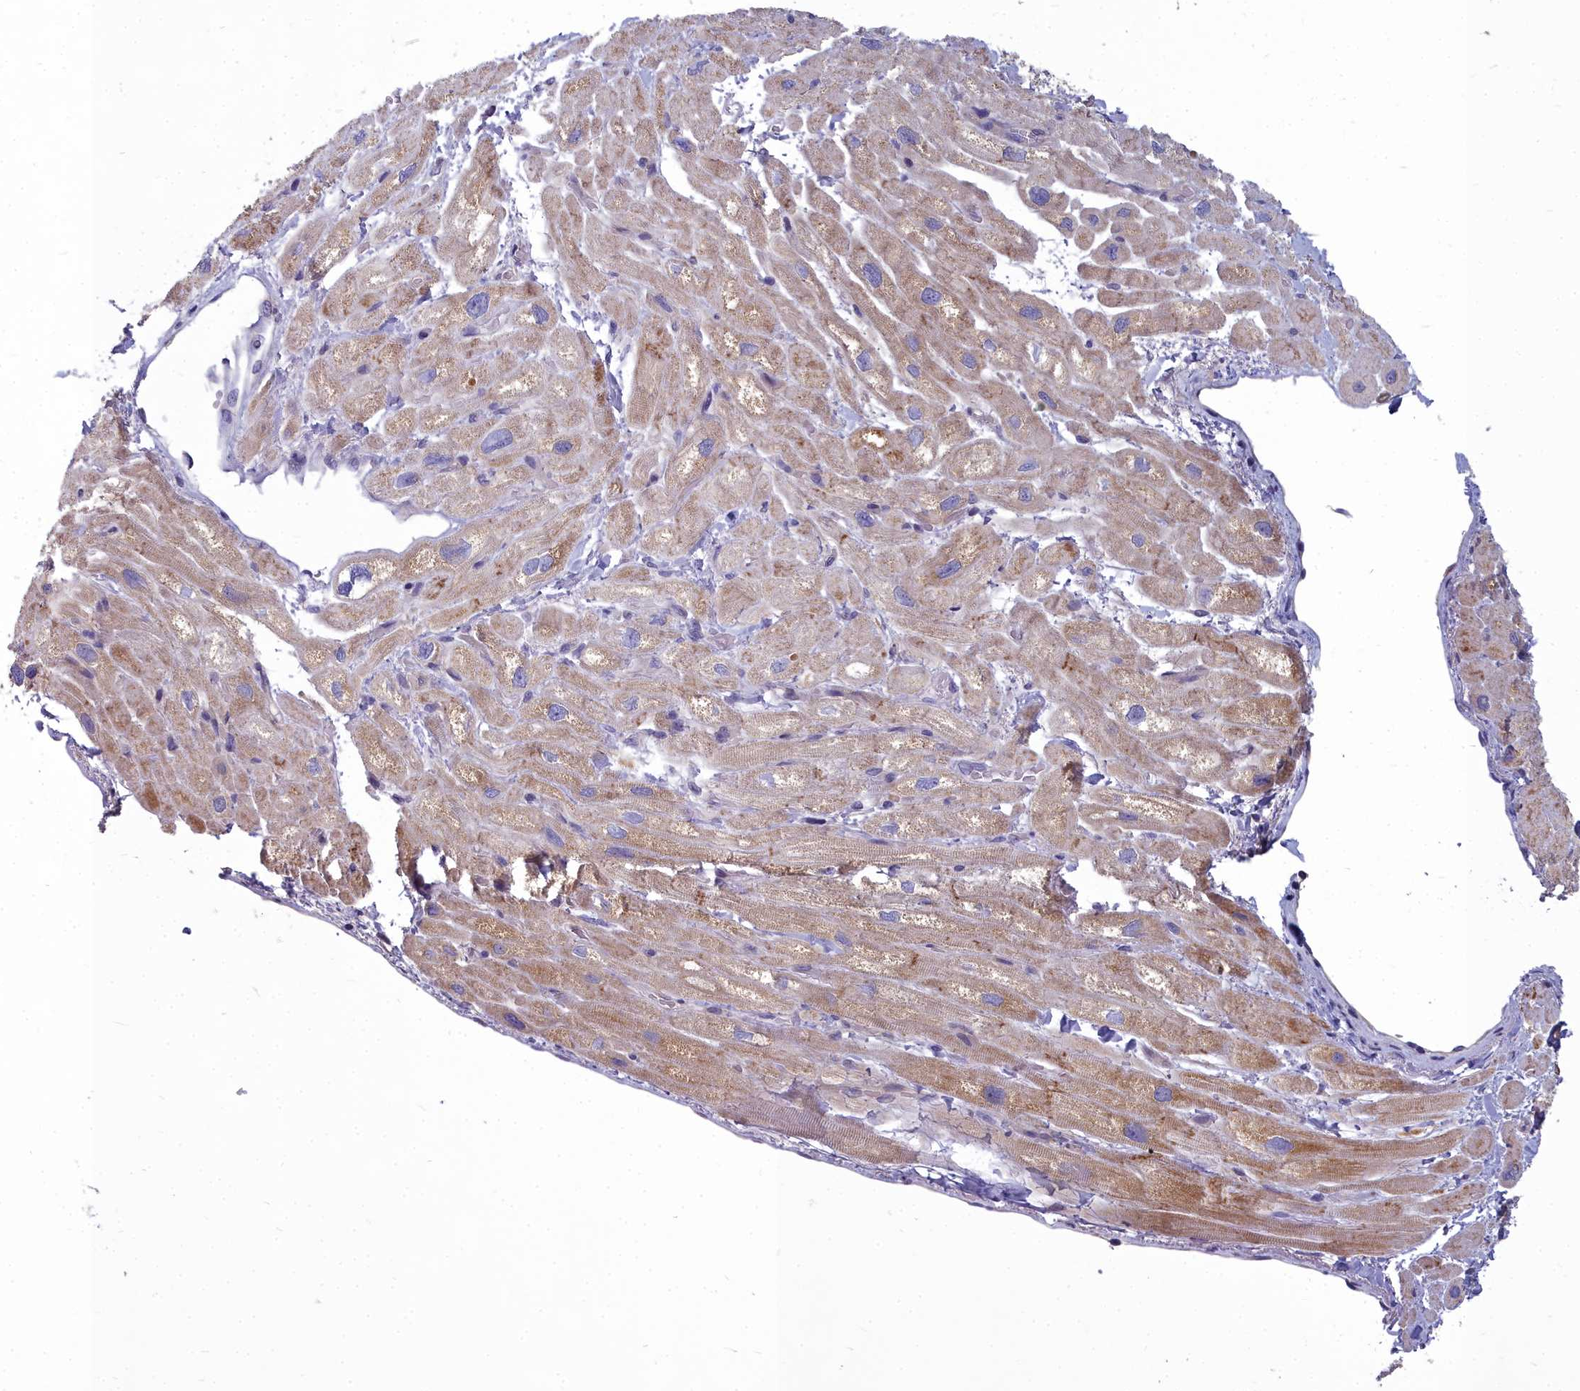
{"staining": {"intensity": "moderate", "quantity": "<25%", "location": "cytoplasmic/membranous"}, "tissue": "heart muscle", "cell_type": "Cardiomyocytes", "image_type": "normal", "snomed": [{"axis": "morphology", "description": "Normal tissue, NOS"}, {"axis": "topography", "description": "Heart"}], "caption": "About <25% of cardiomyocytes in unremarkable heart muscle reveal moderate cytoplasmic/membranous protein positivity as visualized by brown immunohistochemical staining.", "gene": "COX20", "patient": {"sex": "male", "age": 65}}